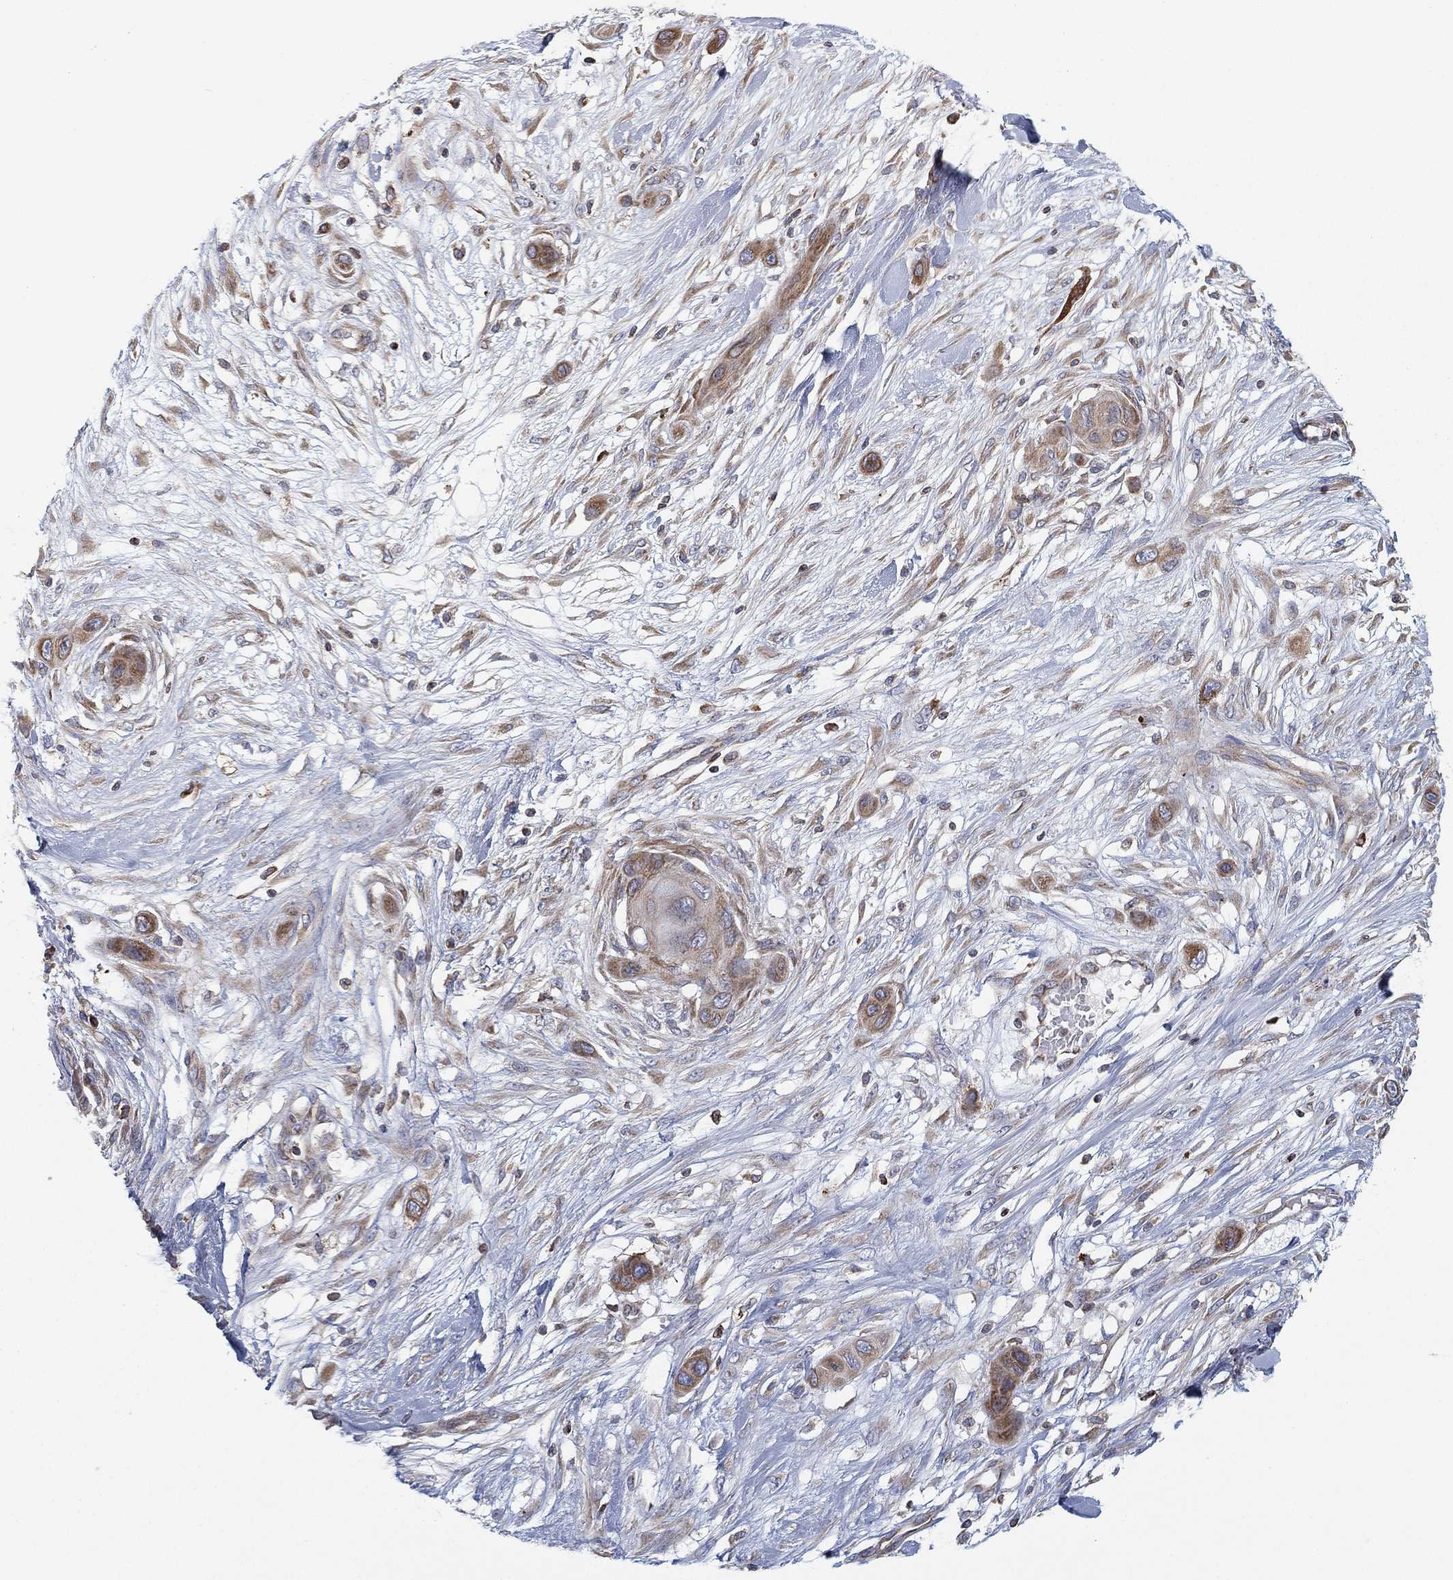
{"staining": {"intensity": "moderate", "quantity": "<25%", "location": "cytoplasmic/membranous"}, "tissue": "skin cancer", "cell_type": "Tumor cells", "image_type": "cancer", "snomed": [{"axis": "morphology", "description": "Squamous cell carcinoma, NOS"}, {"axis": "topography", "description": "Skin"}], "caption": "There is low levels of moderate cytoplasmic/membranous positivity in tumor cells of skin cancer (squamous cell carcinoma), as demonstrated by immunohistochemical staining (brown color).", "gene": "CYB5B", "patient": {"sex": "male", "age": 79}}